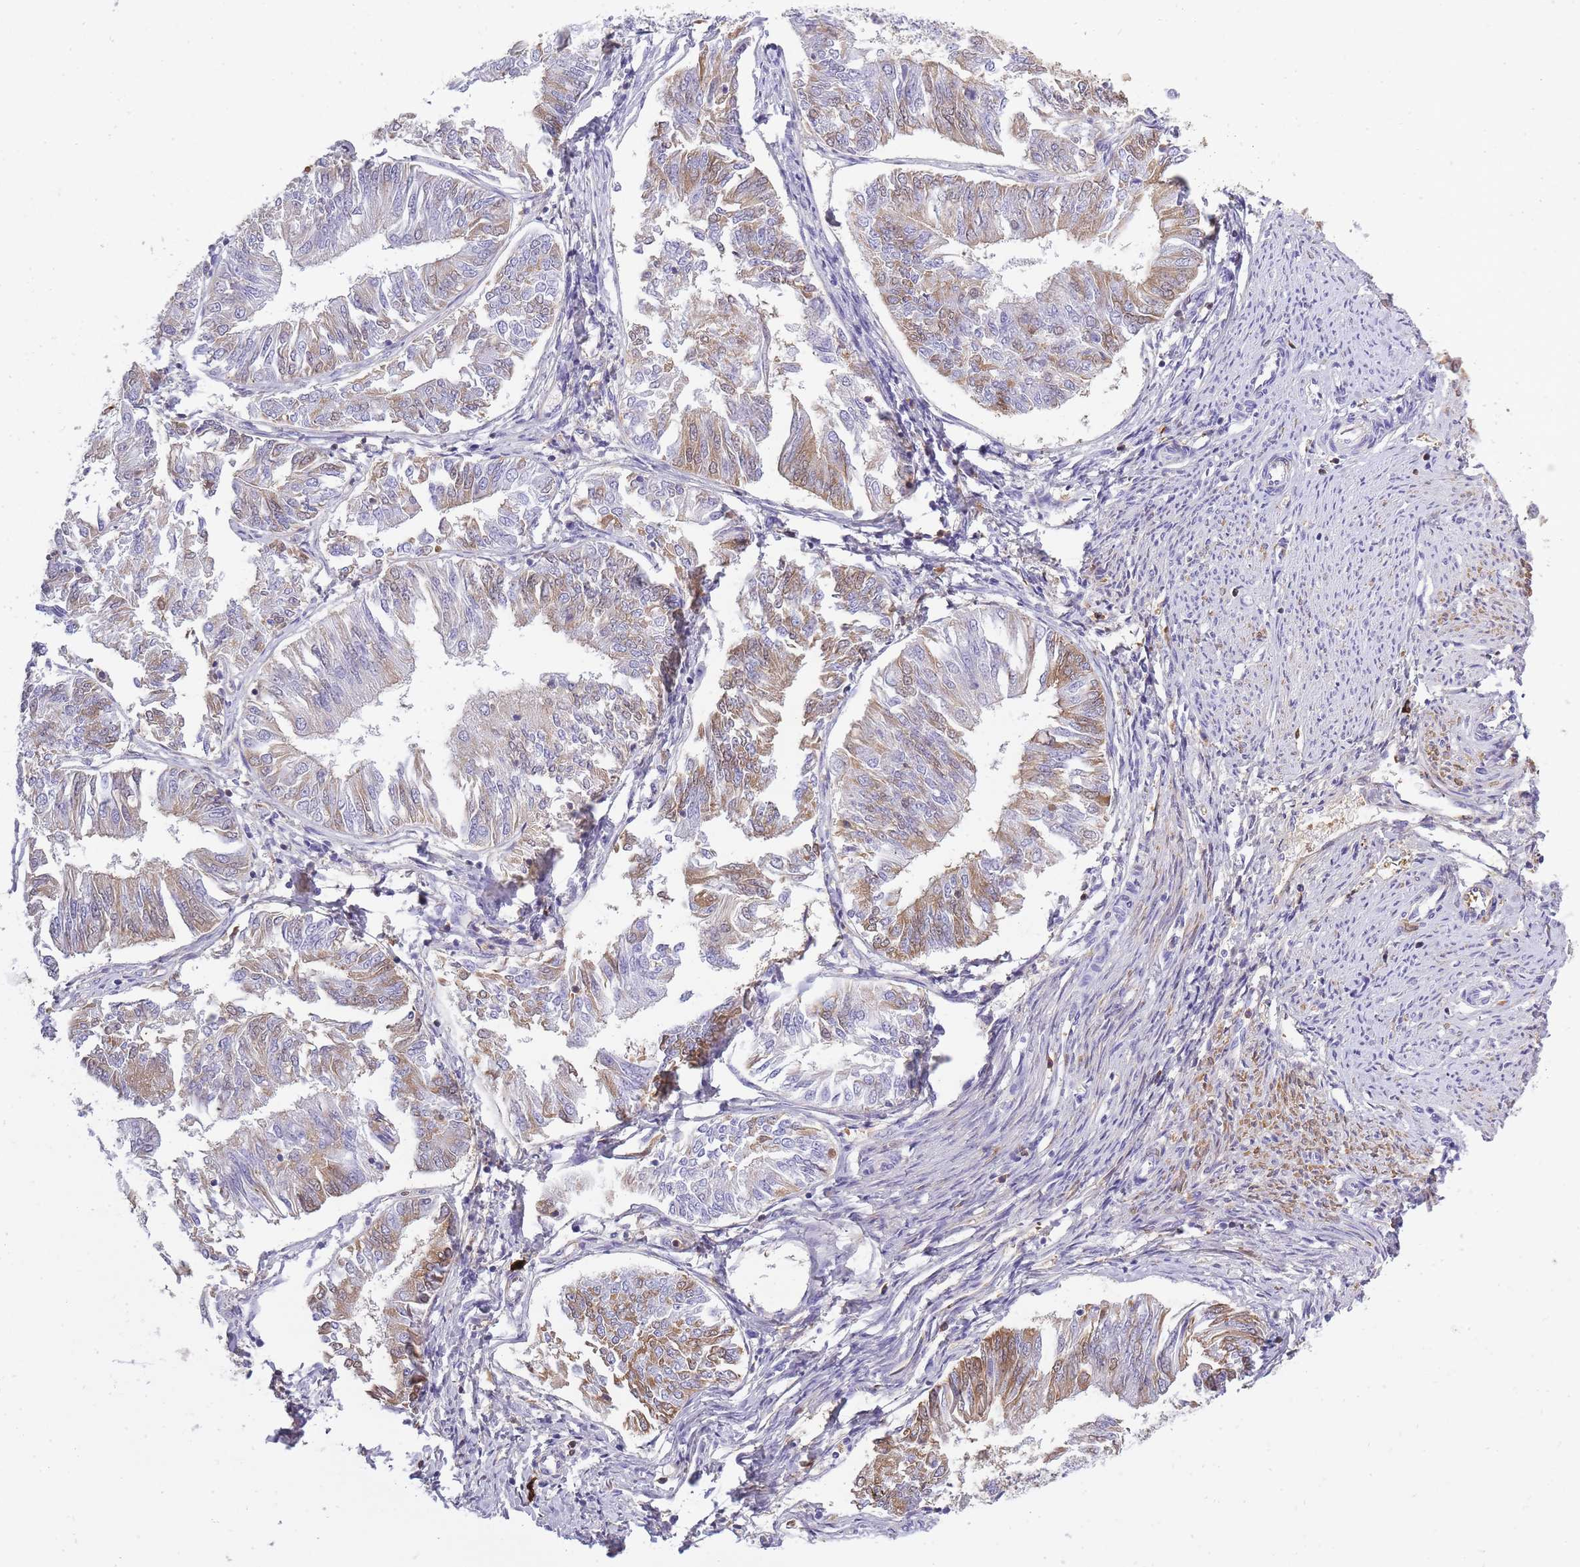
{"staining": {"intensity": "moderate", "quantity": "25%-75%", "location": "cytoplasmic/membranous"}, "tissue": "endometrial cancer", "cell_type": "Tumor cells", "image_type": "cancer", "snomed": [{"axis": "morphology", "description": "Adenocarcinoma, NOS"}, {"axis": "topography", "description": "Endometrium"}], "caption": "Human adenocarcinoma (endometrial) stained with a protein marker displays moderate staining in tumor cells.", "gene": "IGKV1D-42", "patient": {"sex": "female", "age": 58}}